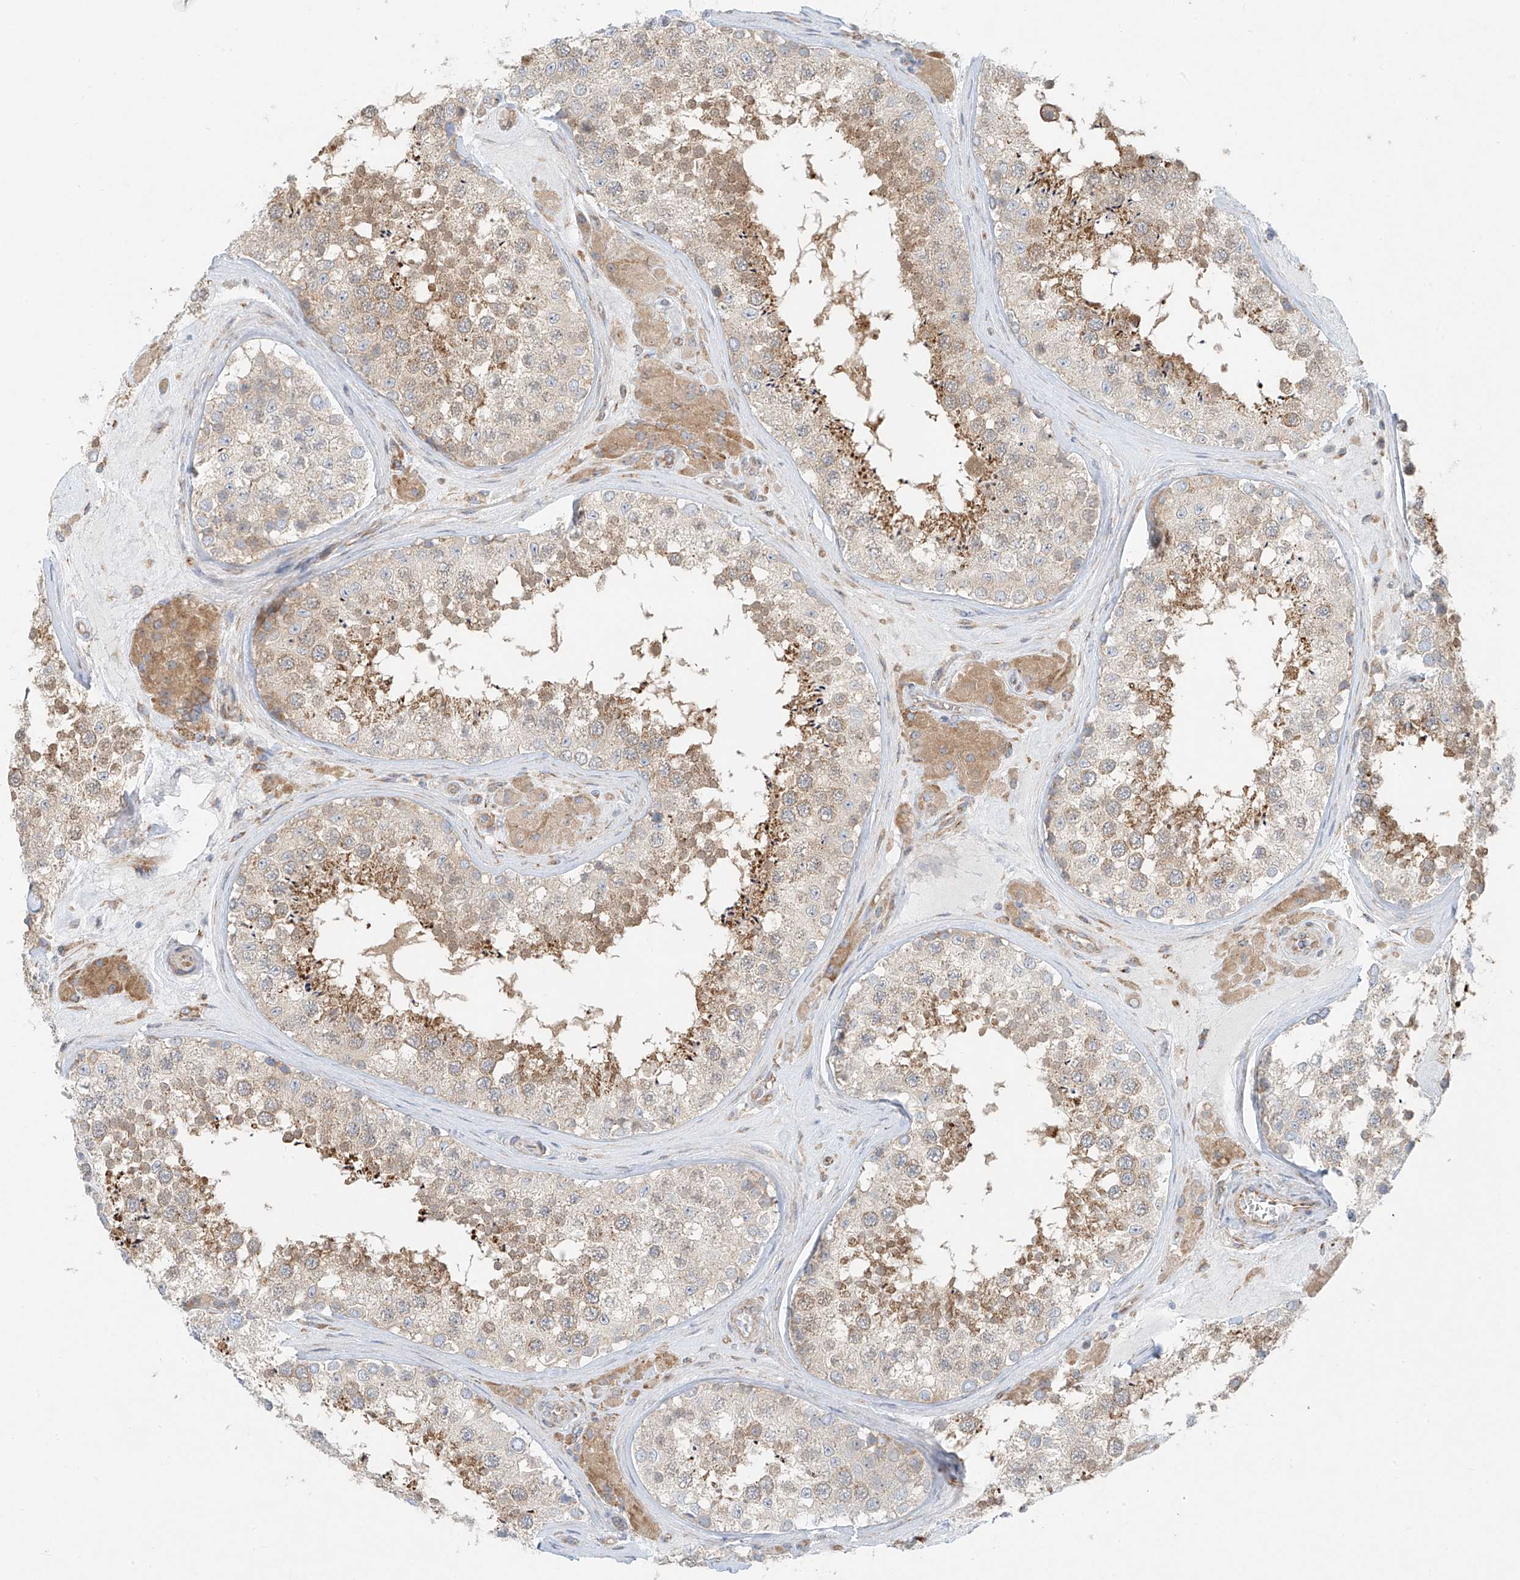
{"staining": {"intensity": "moderate", "quantity": "25%-75%", "location": "cytoplasmic/membranous"}, "tissue": "testis", "cell_type": "Cells in seminiferous ducts", "image_type": "normal", "snomed": [{"axis": "morphology", "description": "Normal tissue, NOS"}, {"axis": "topography", "description": "Testis"}], "caption": "Moderate cytoplasmic/membranous staining for a protein is identified in approximately 25%-75% of cells in seminiferous ducts of benign testis using IHC.", "gene": "EIPR1", "patient": {"sex": "male", "age": 46}}